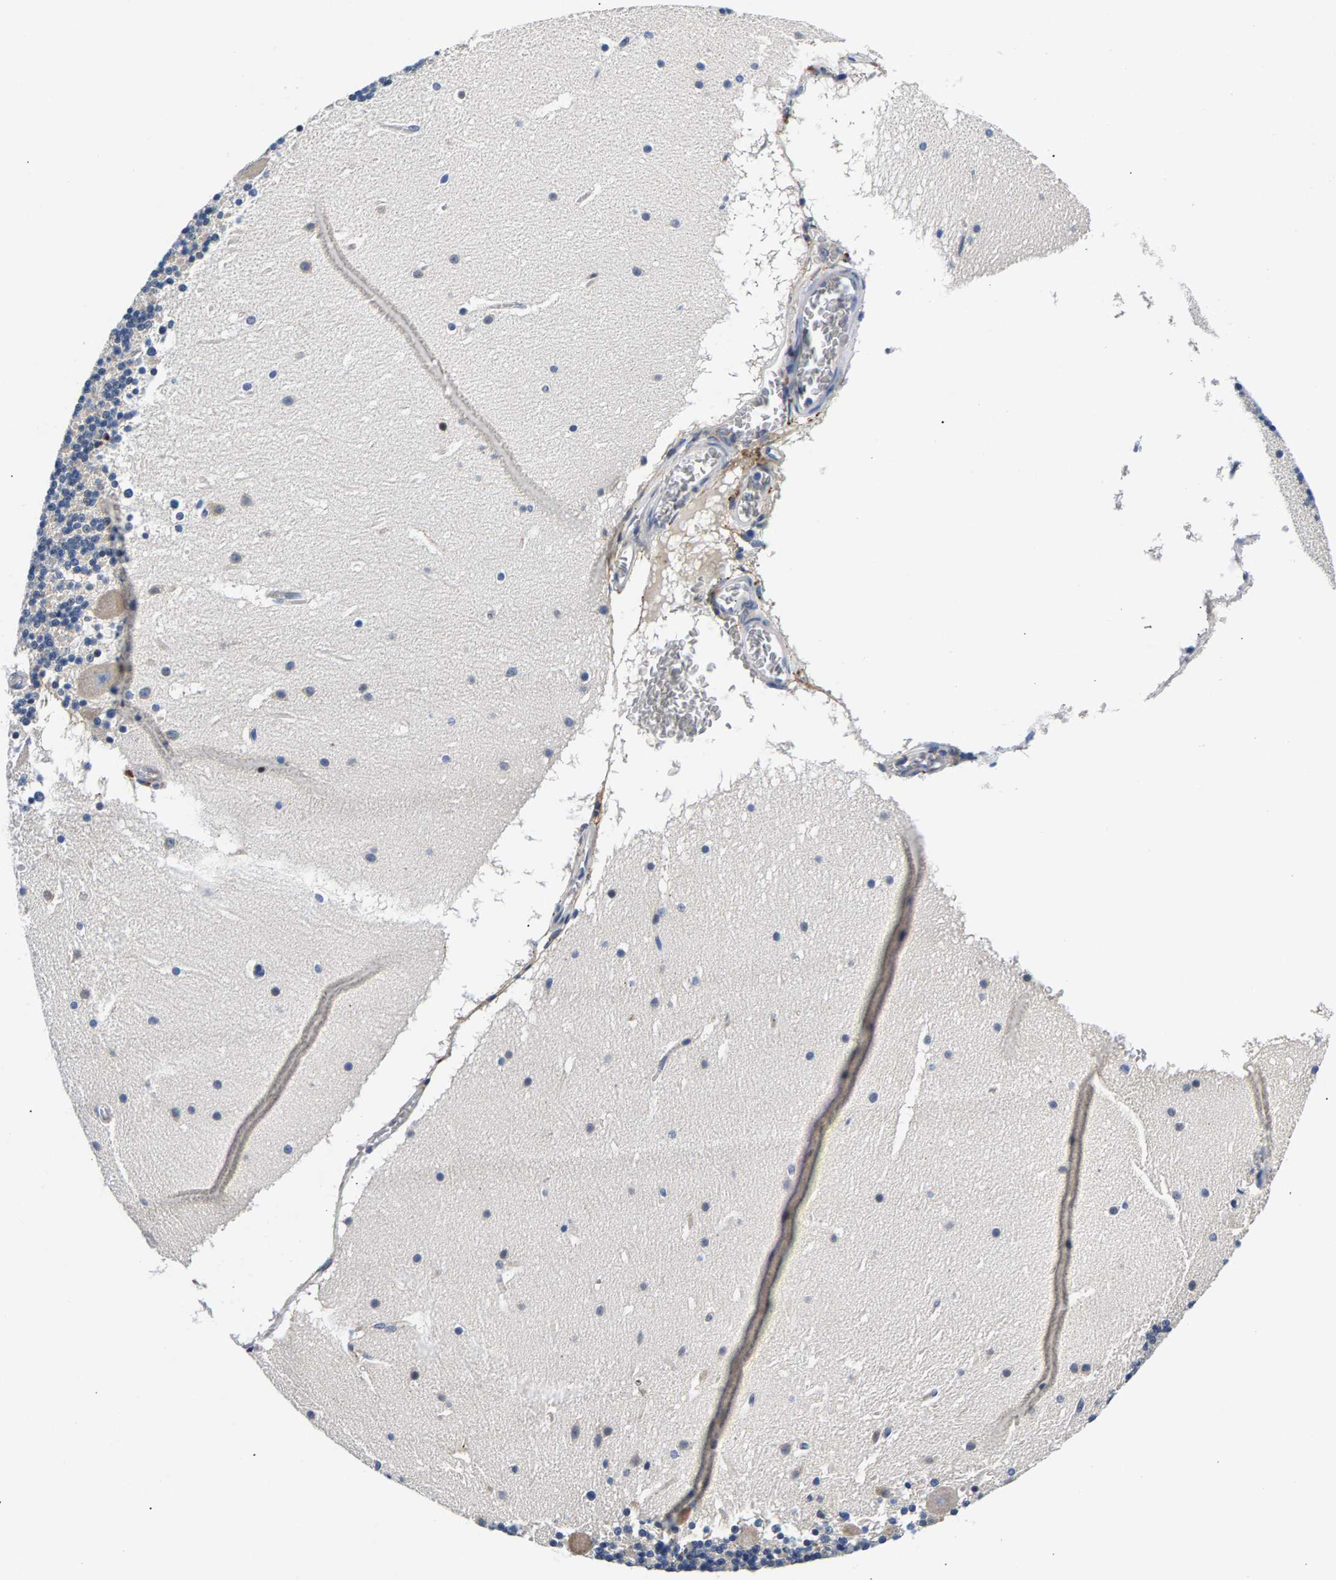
{"staining": {"intensity": "negative", "quantity": "none", "location": "none"}, "tissue": "cerebellum", "cell_type": "Cells in granular layer", "image_type": "normal", "snomed": [{"axis": "morphology", "description": "Normal tissue, NOS"}, {"axis": "topography", "description": "Cerebellum"}], "caption": "Photomicrograph shows no protein positivity in cells in granular layer of benign cerebellum.", "gene": "P2RY4", "patient": {"sex": "male", "age": 45}}